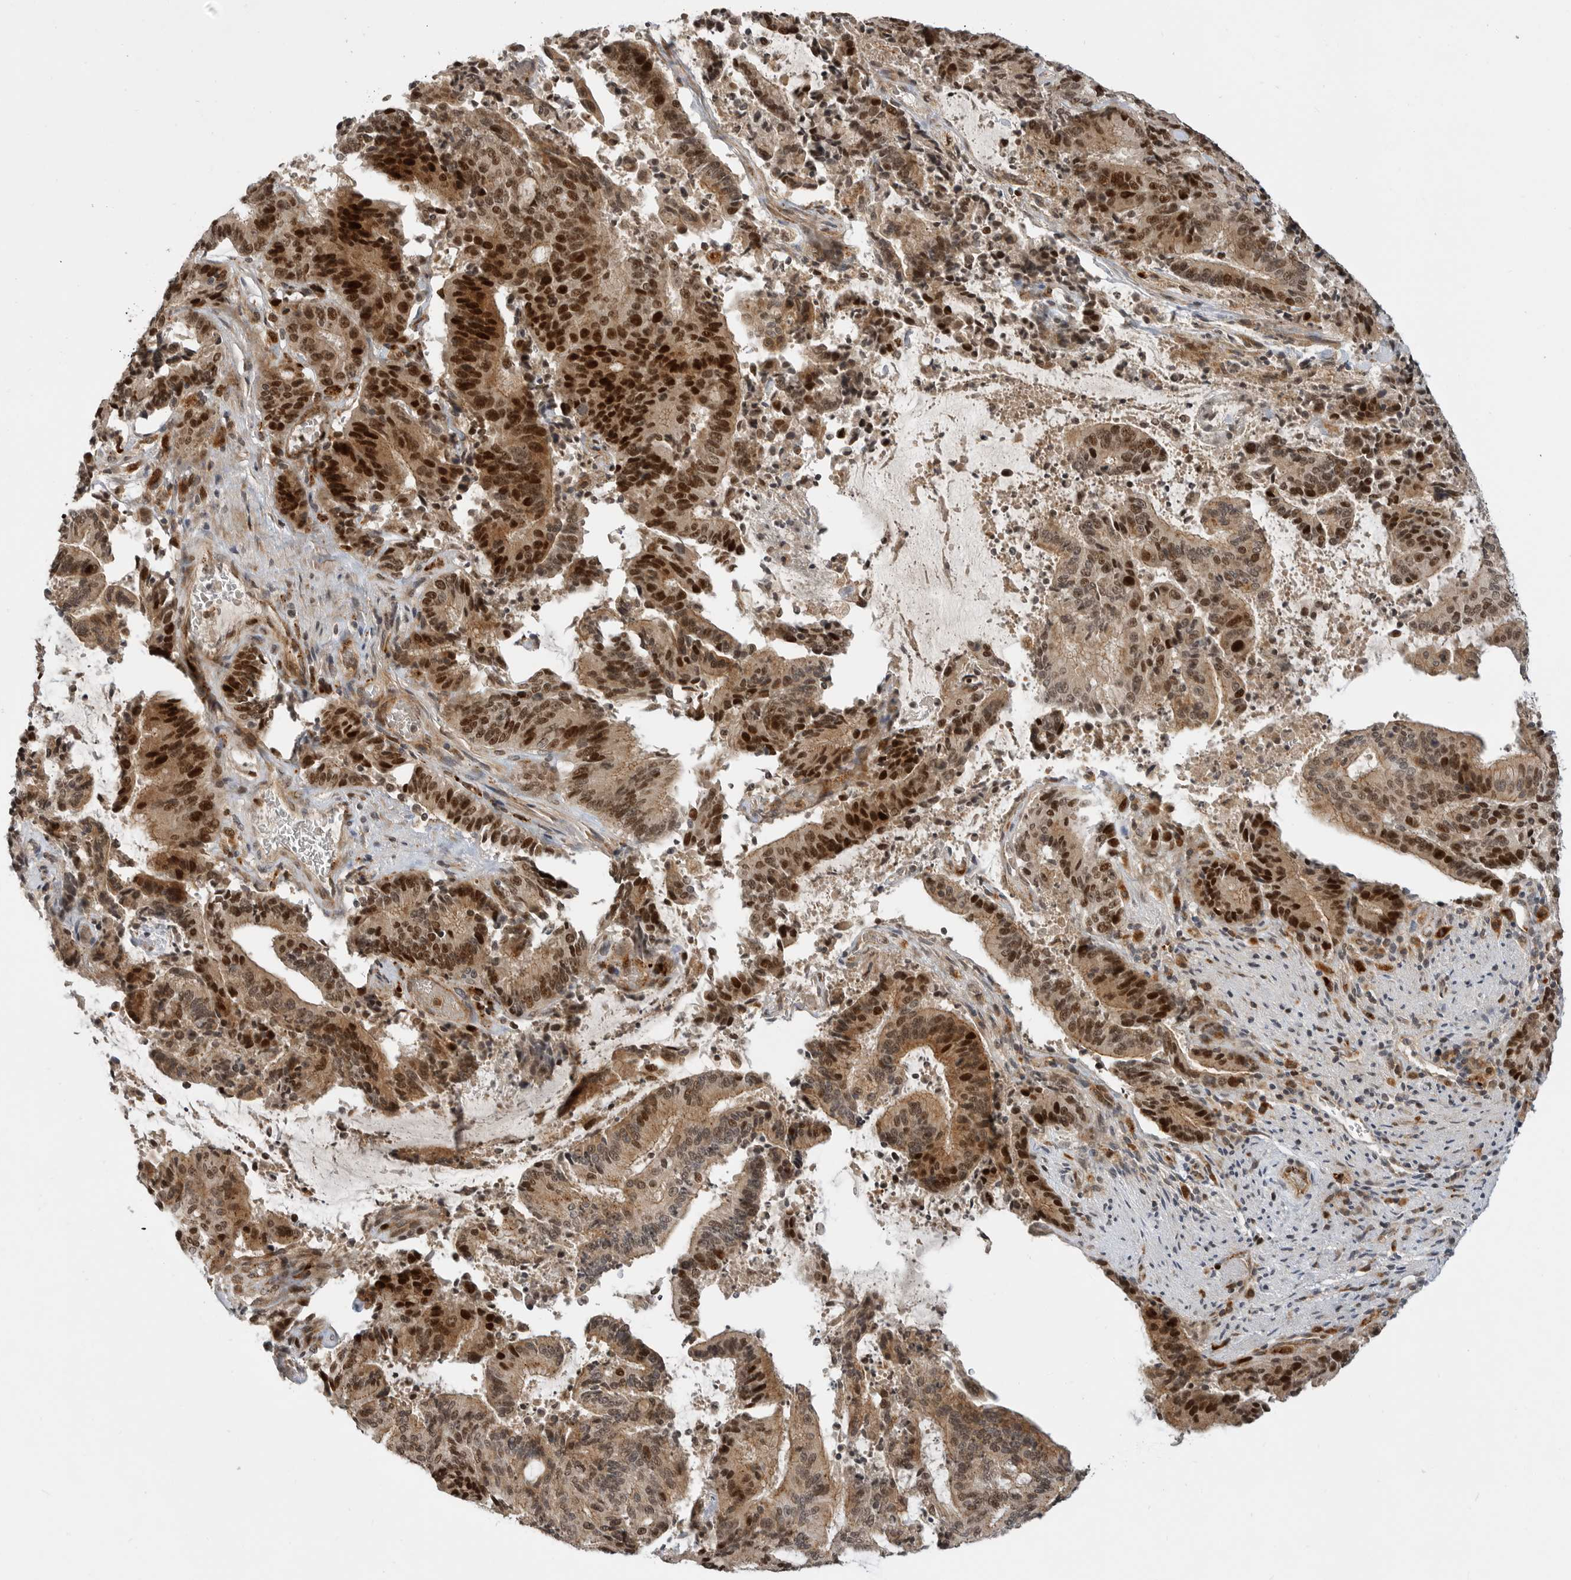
{"staining": {"intensity": "strong", "quantity": "25%-75%", "location": "nuclear"}, "tissue": "liver cancer", "cell_type": "Tumor cells", "image_type": "cancer", "snomed": [{"axis": "morphology", "description": "Normal tissue, NOS"}, {"axis": "morphology", "description": "Cholangiocarcinoma"}, {"axis": "topography", "description": "Liver"}, {"axis": "topography", "description": "Peripheral nerve tissue"}], "caption": "About 25%-75% of tumor cells in human liver cancer (cholangiocarcinoma) demonstrate strong nuclear protein positivity as visualized by brown immunohistochemical staining.", "gene": "CSNK1G3", "patient": {"sex": "female", "age": 73}}